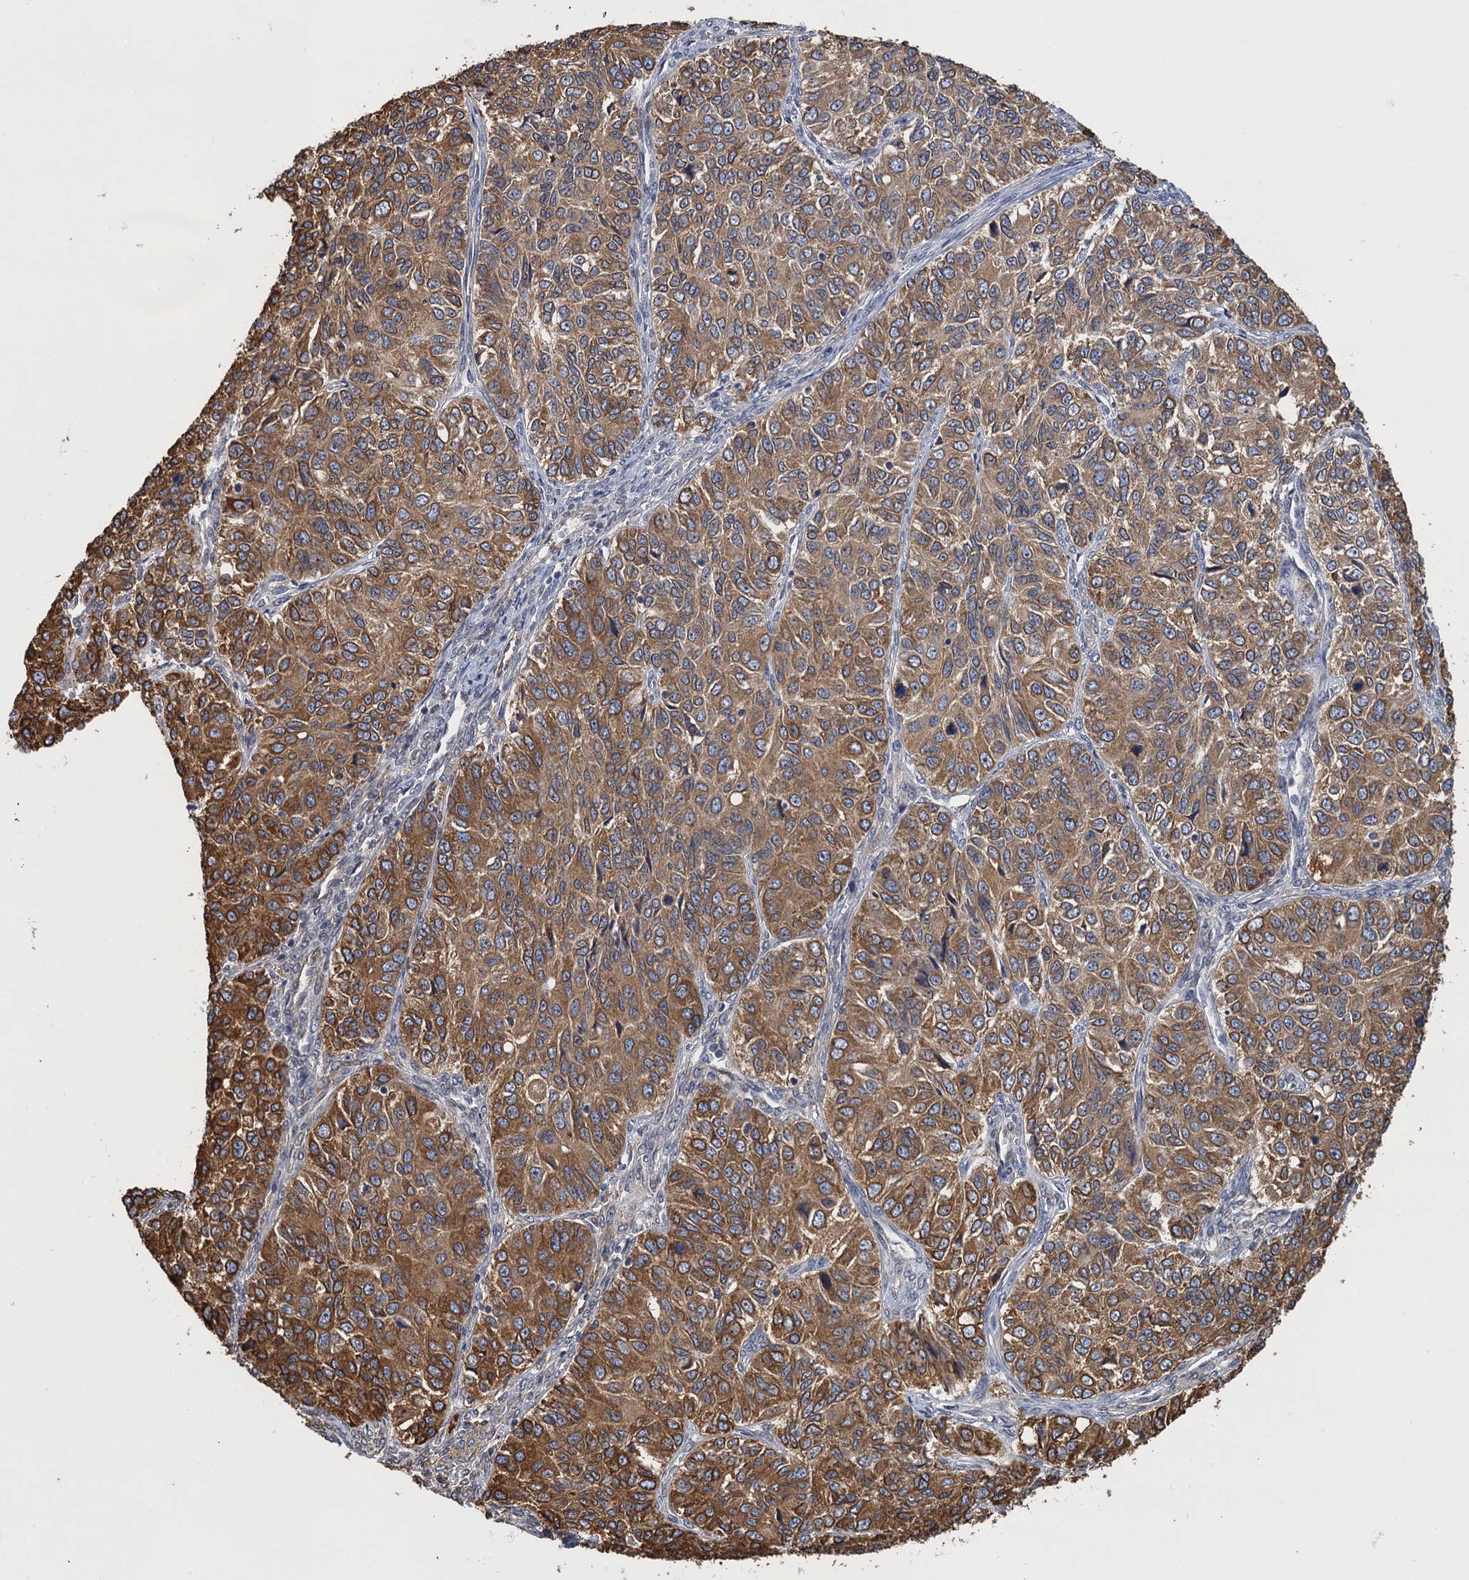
{"staining": {"intensity": "moderate", "quantity": ">75%", "location": "cytoplasmic/membranous"}, "tissue": "ovarian cancer", "cell_type": "Tumor cells", "image_type": "cancer", "snomed": [{"axis": "morphology", "description": "Carcinoma, endometroid"}, {"axis": "topography", "description": "Ovary"}], "caption": "About >75% of tumor cells in human ovarian cancer (endometroid carcinoma) demonstrate moderate cytoplasmic/membranous protein staining as visualized by brown immunohistochemical staining.", "gene": "ARMC5", "patient": {"sex": "female", "age": 51}}